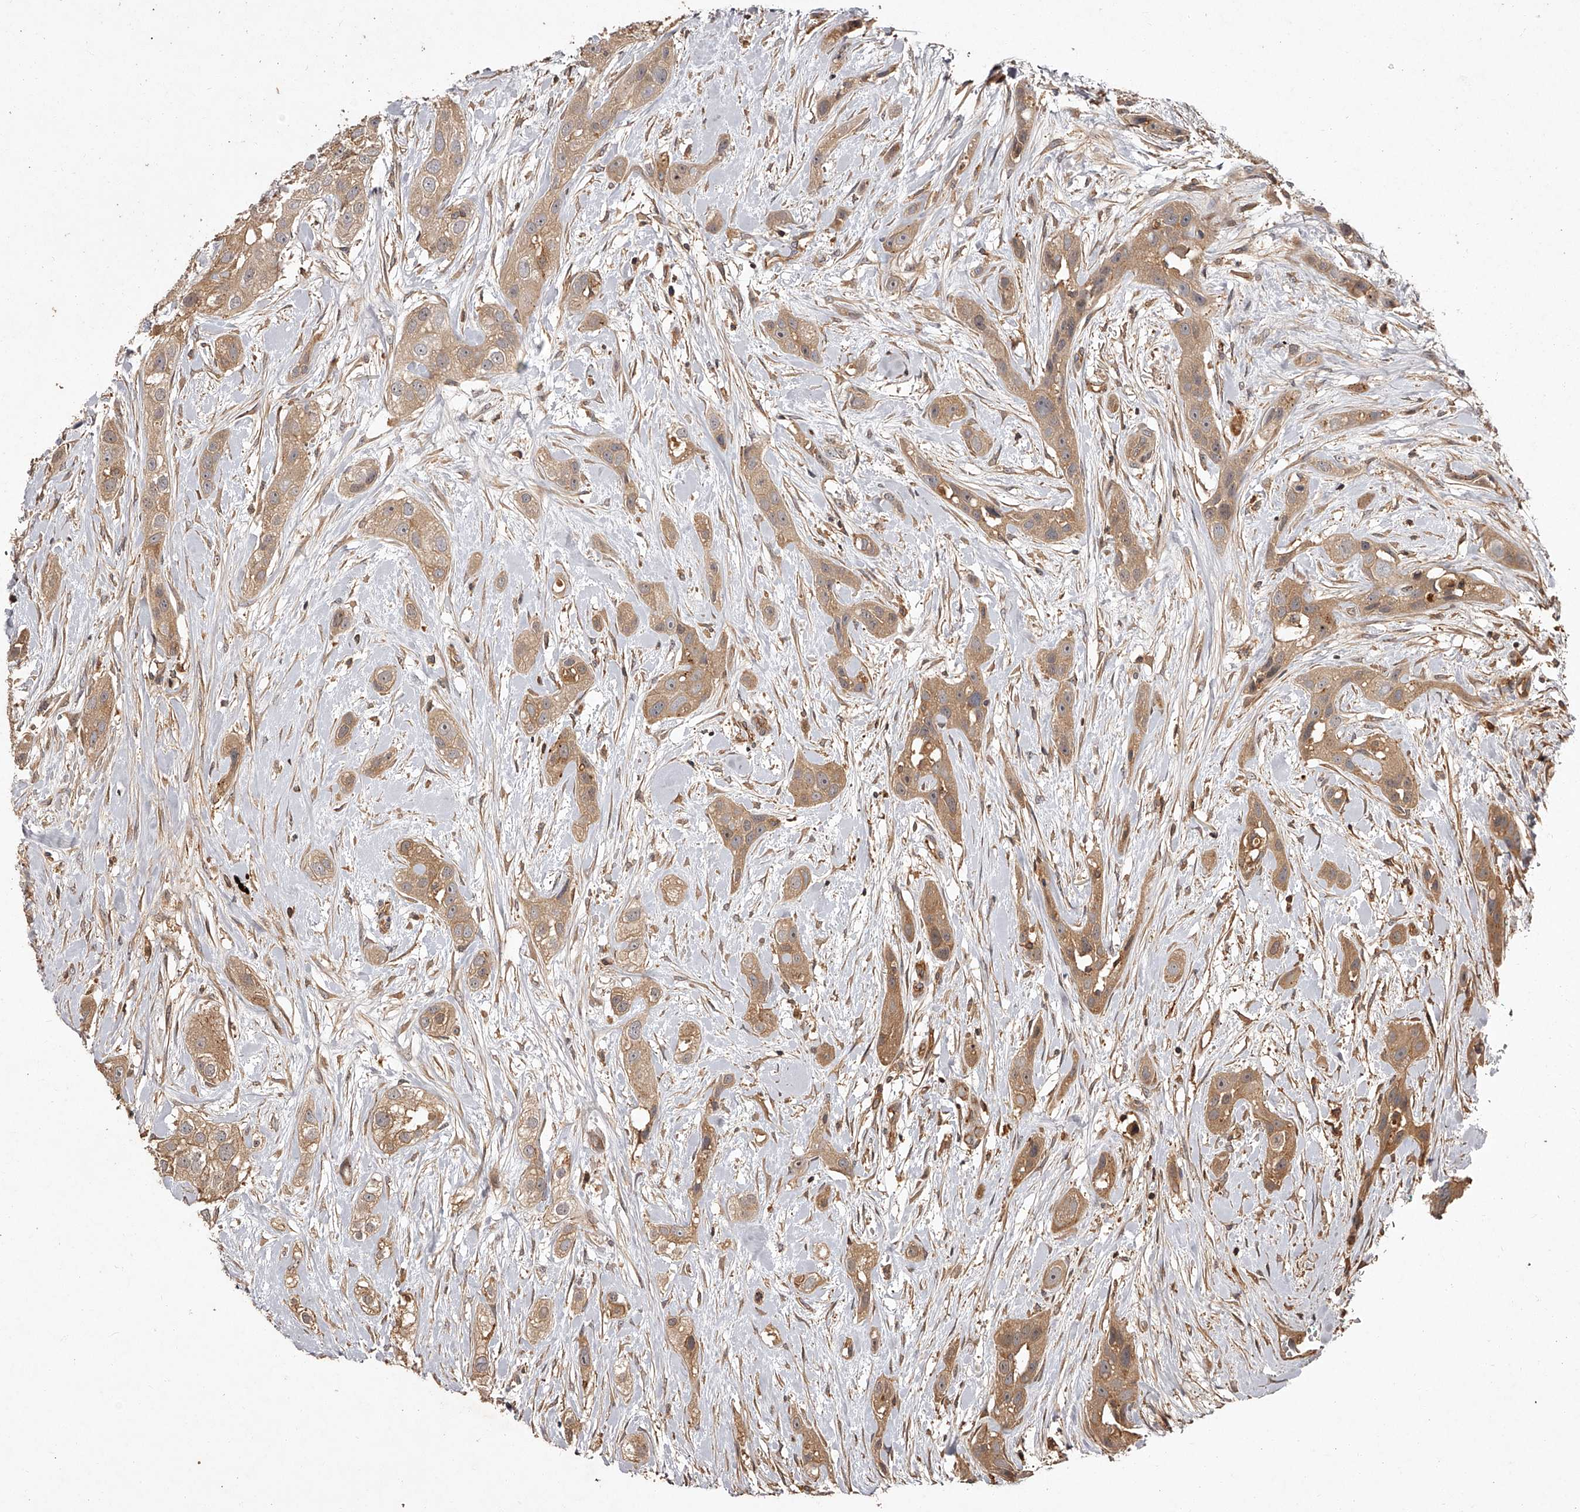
{"staining": {"intensity": "moderate", "quantity": ">75%", "location": "cytoplasmic/membranous"}, "tissue": "head and neck cancer", "cell_type": "Tumor cells", "image_type": "cancer", "snomed": [{"axis": "morphology", "description": "Normal tissue, NOS"}, {"axis": "morphology", "description": "Squamous cell carcinoma, NOS"}, {"axis": "topography", "description": "Skeletal muscle"}, {"axis": "topography", "description": "Head-Neck"}], "caption": "Head and neck squamous cell carcinoma stained for a protein (brown) shows moderate cytoplasmic/membranous positive positivity in approximately >75% of tumor cells.", "gene": "CRYZL1", "patient": {"sex": "male", "age": 51}}